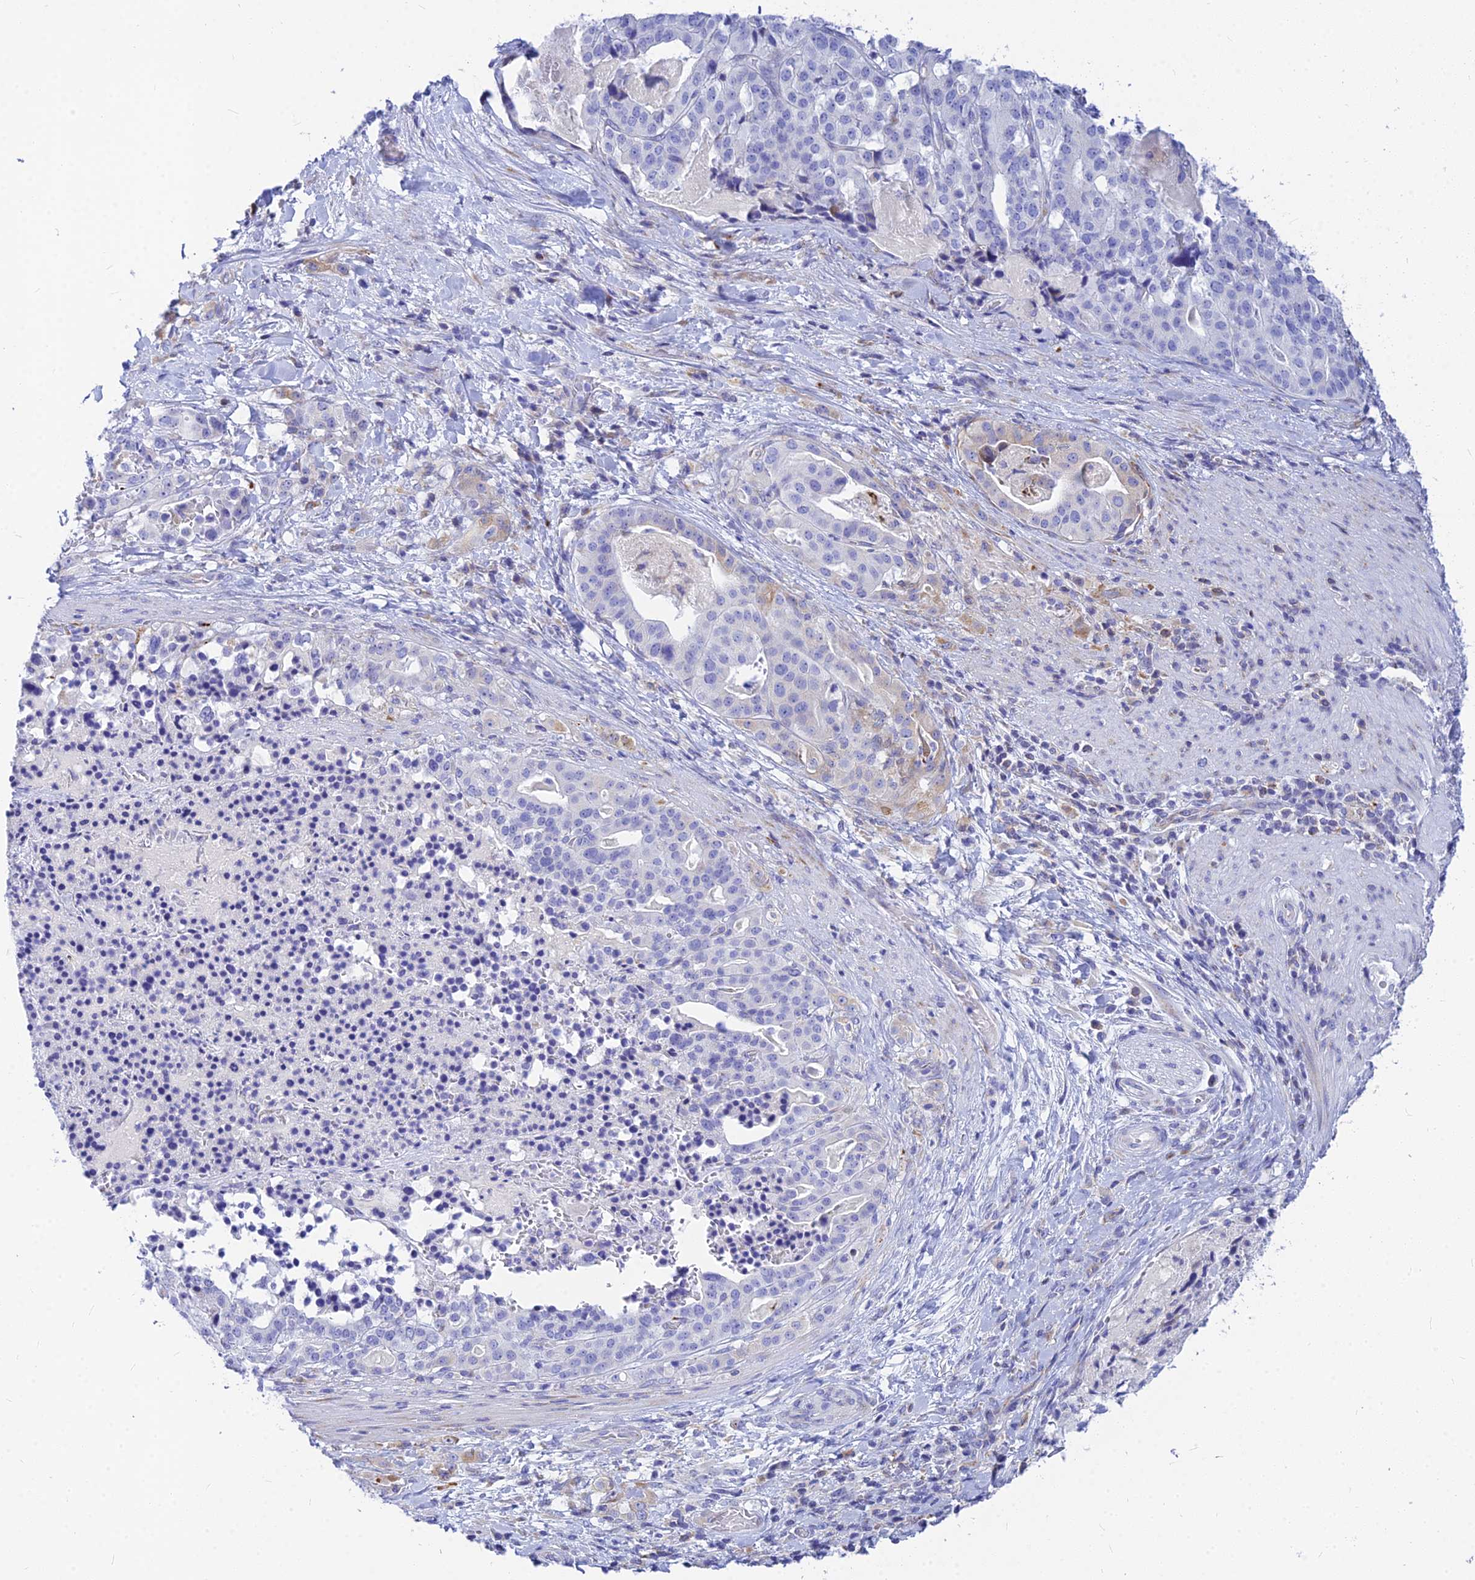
{"staining": {"intensity": "negative", "quantity": "none", "location": "none"}, "tissue": "stomach cancer", "cell_type": "Tumor cells", "image_type": "cancer", "snomed": [{"axis": "morphology", "description": "Adenocarcinoma, NOS"}, {"axis": "topography", "description": "Stomach"}], "caption": "A histopathology image of human stomach adenocarcinoma is negative for staining in tumor cells.", "gene": "CNOT6", "patient": {"sex": "male", "age": 48}}